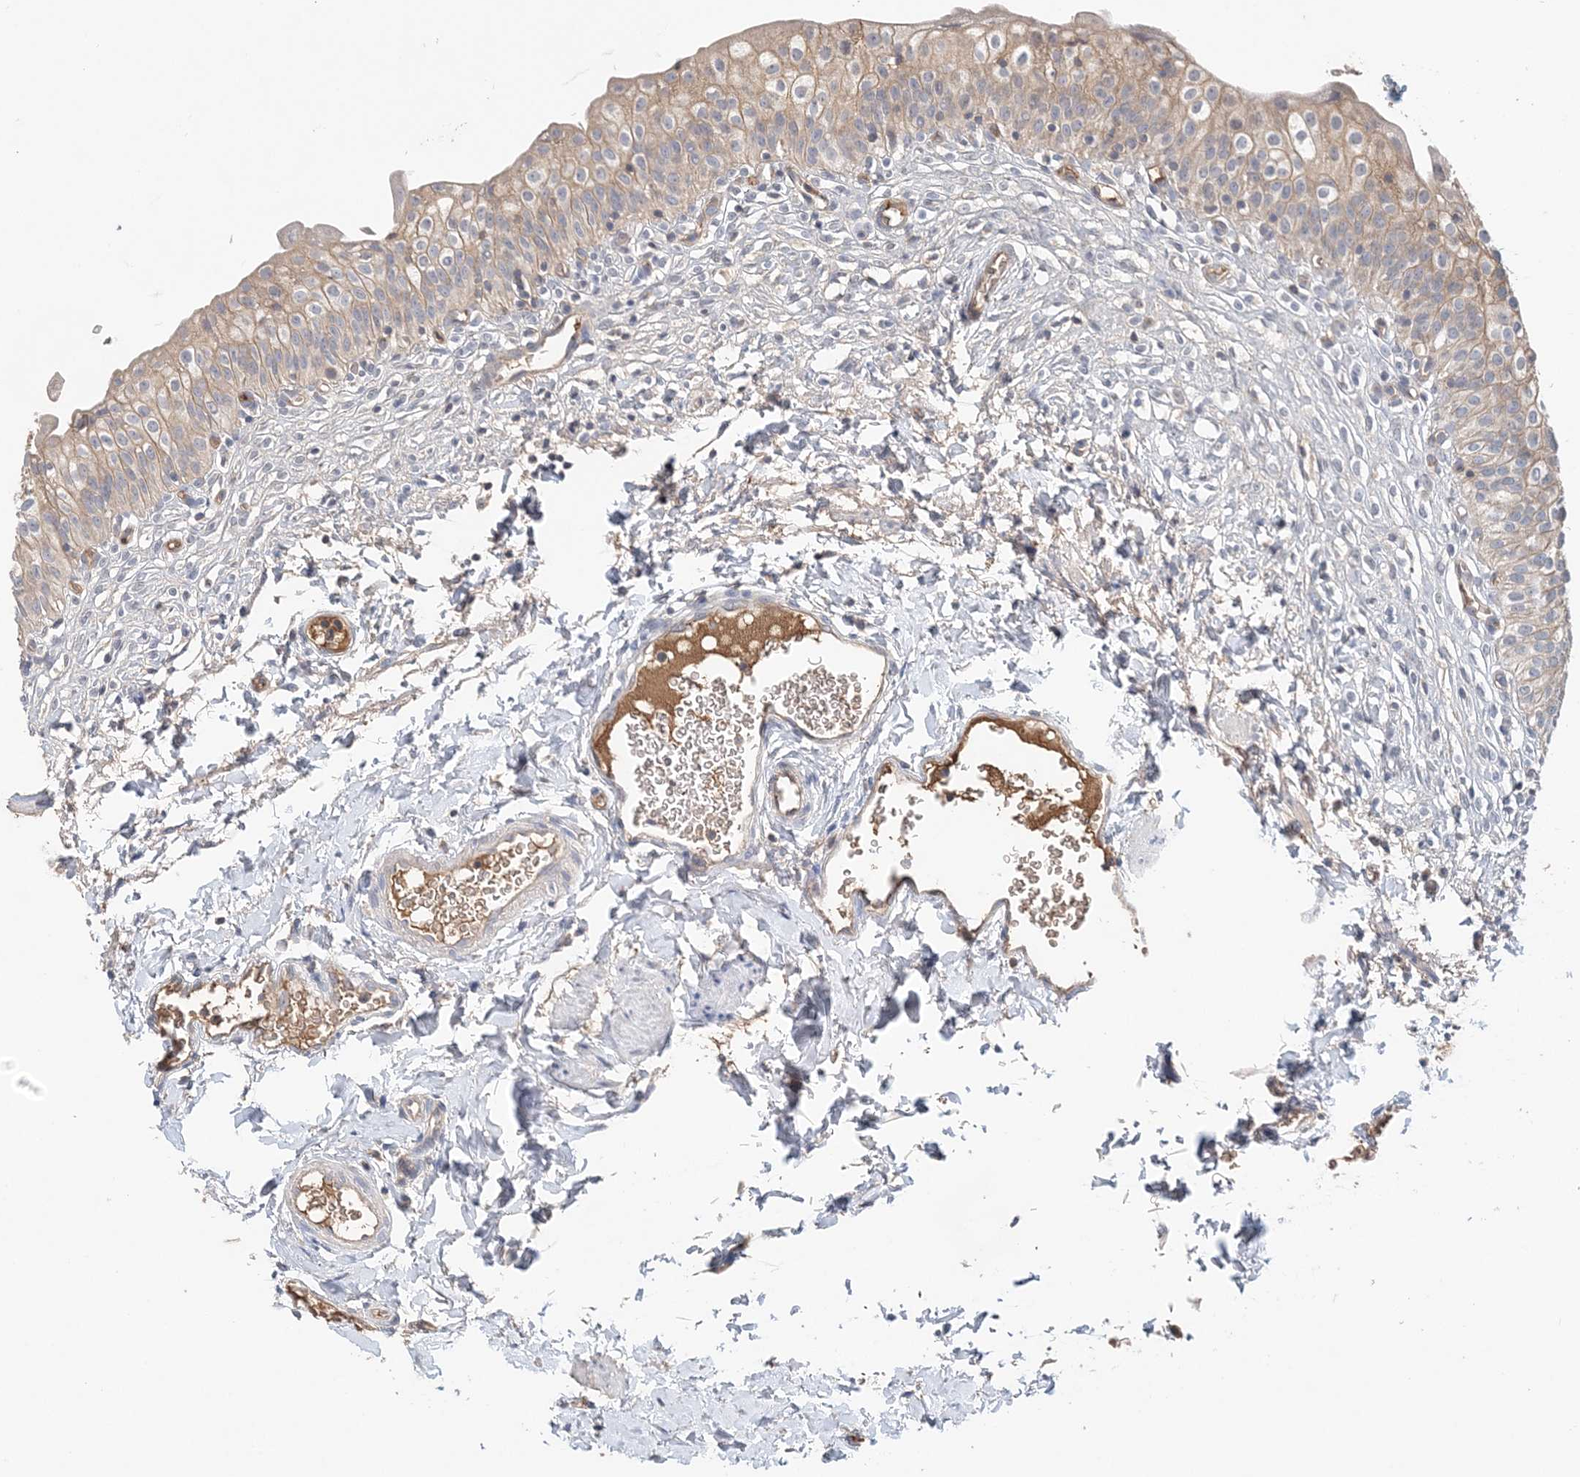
{"staining": {"intensity": "moderate", "quantity": "25%-75%", "location": "cytoplasmic/membranous"}, "tissue": "urinary bladder", "cell_type": "Urothelial cells", "image_type": "normal", "snomed": [{"axis": "morphology", "description": "Normal tissue, NOS"}, {"axis": "topography", "description": "Urinary bladder"}], "caption": "The immunohistochemical stain highlights moderate cytoplasmic/membranous staining in urothelial cells of unremarkable urinary bladder.", "gene": "SYCP3", "patient": {"sex": "male", "age": 55}}